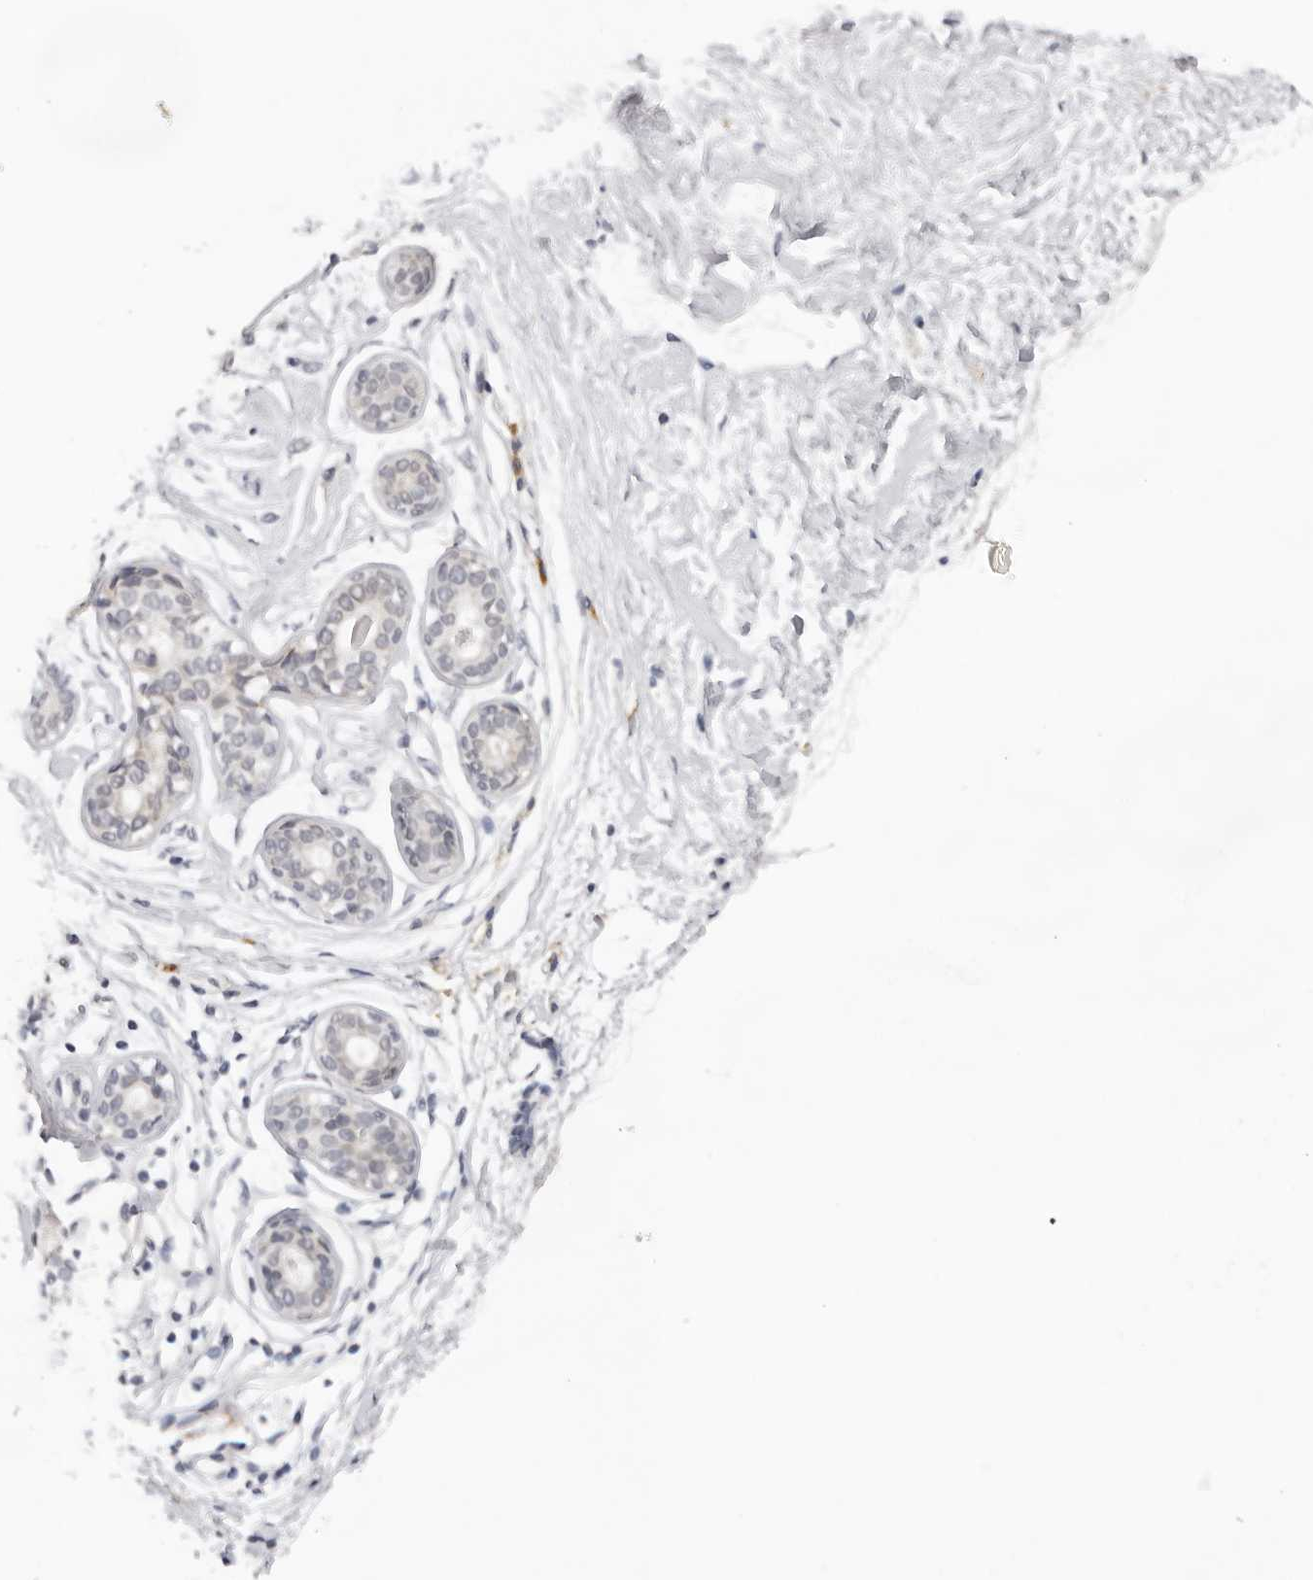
{"staining": {"intensity": "negative", "quantity": "none", "location": "none"}, "tissue": "breast", "cell_type": "Adipocytes", "image_type": "normal", "snomed": [{"axis": "morphology", "description": "Normal tissue, NOS"}, {"axis": "topography", "description": "Breast"}], "caption": "A high-resolution image shows immunohistochemistry staining of normal breast, which reveals no significant staining in adipocytes. Nuclei are stained in blue.", "gene": "IL17RA", "patient": {"sex": "female", "age": 23}}